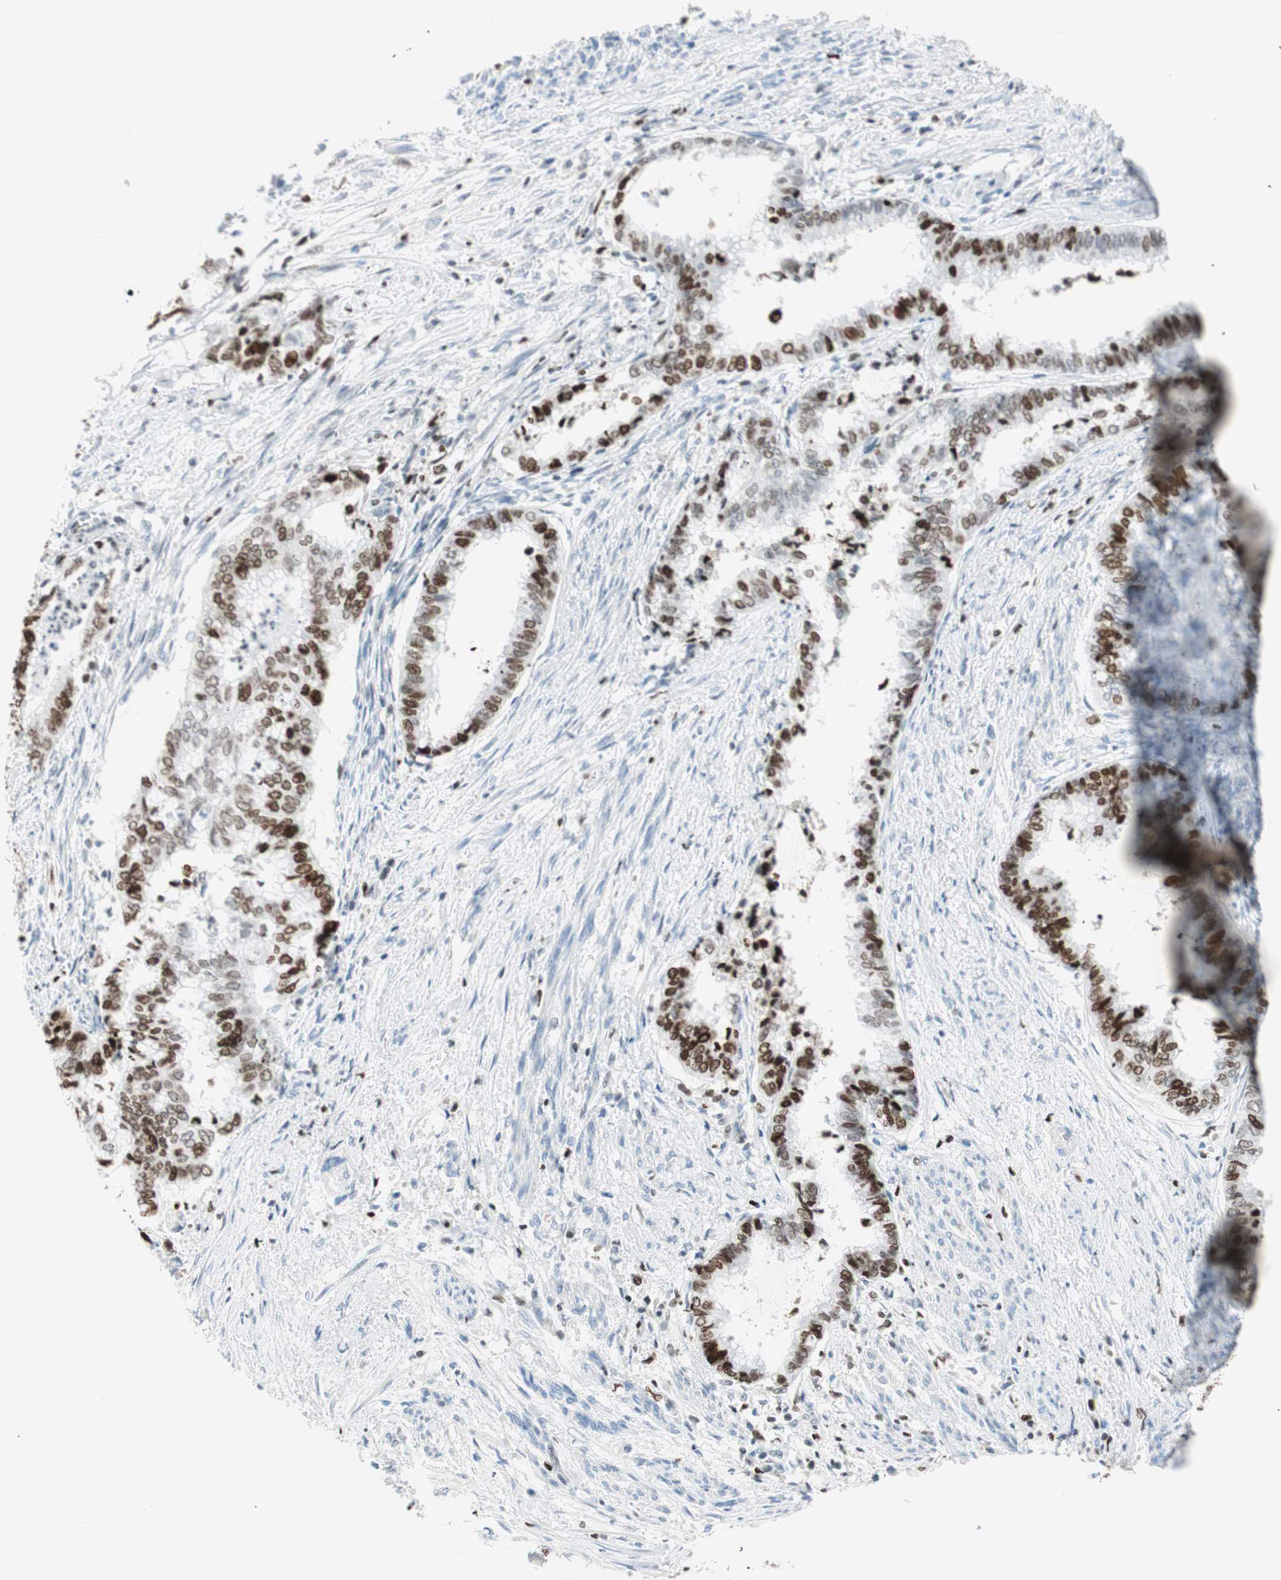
{"staining": {"intensity": "moderate", "quantity": ">75%", "location": "nuclear"}, "tissue": "endometrial cancer", "cell_type": "Tumor cells", "image_type": "cancer", "snomed": [{"axis": "morphology", "description": "Necrosis, NOS"}, {"axis": "morphology", "description": "Adenocarcinoma, NOS"}, {"axis": "topography", "description": "Endometrium"}], "caption": "Tumor cells reveal medium levels of moderate nuclear positivity in approximately >75% of cells in endometrial adenocarcinoma.", "gene": "EZH2", "patient": {"sex": "female", "age": 79}}